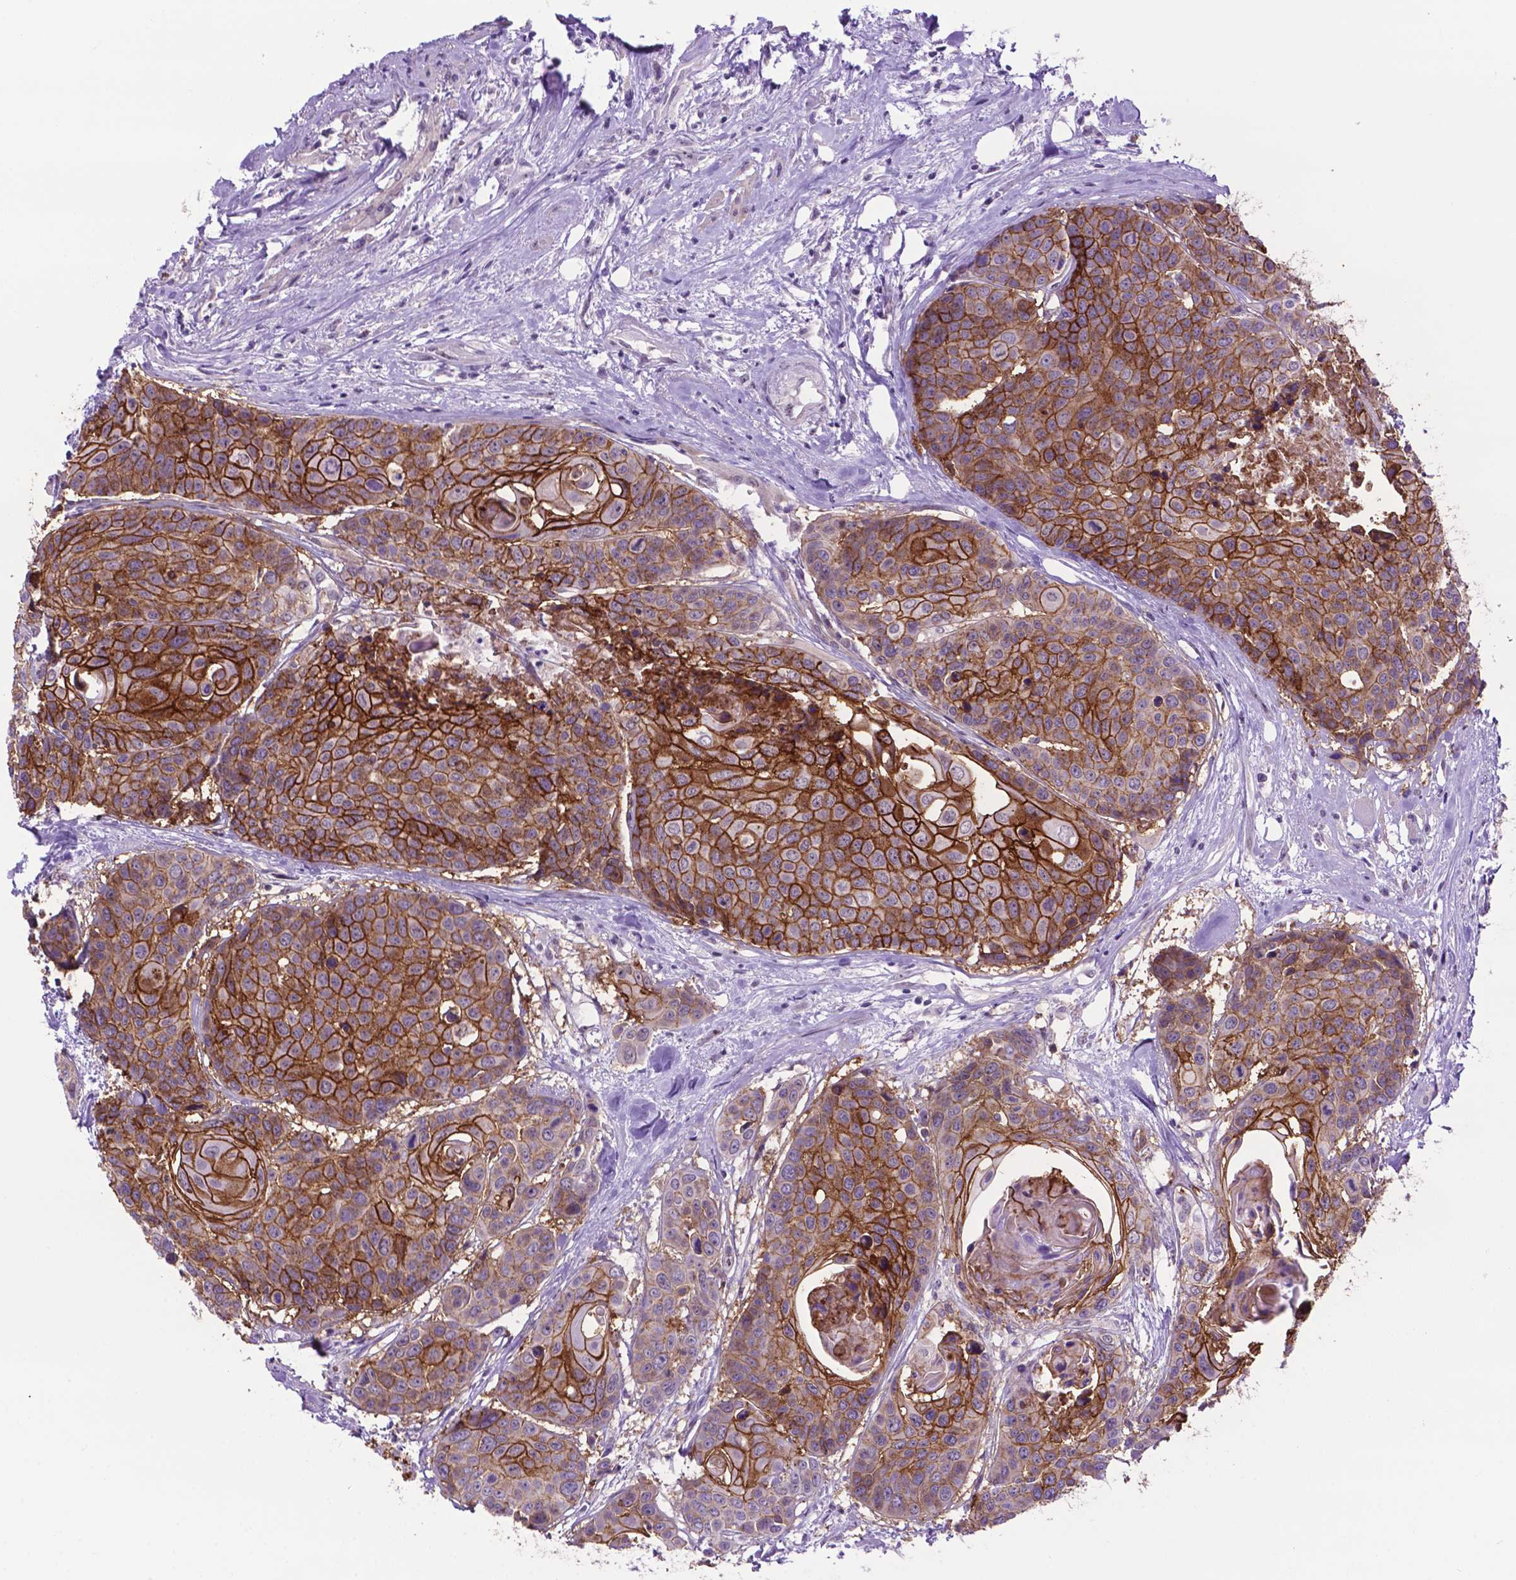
{"staining": {"intensity": "strong", "quantity": "25%-75%", "location": "cytoplasmic/membranous"}, "tissue": "head and neck cancer", "cell_type": "Tumor cells", "image_type": "cancer", "snomed": [{"axis": "morphology", "description": "Squamous cell carcinoma, NOS"}, {"axis": "topography", "description": "Oral tissue"}, {"axis": "topography", "description": "Head-Neck"}], "caption": "IHC staining of head and neck cancer, which displays high levels of strong cytoplasmic/membranous positivity in about 25%-75% of tumor cells indicating strong cytoplasmic/membranous protein expression. The staining was performed using DAB (brown) for protein detection and nuclei were counterstained in hematoxylin (blue).", "gene": "TACSTD2", "patient": {"sex": "male", "age": 56}}